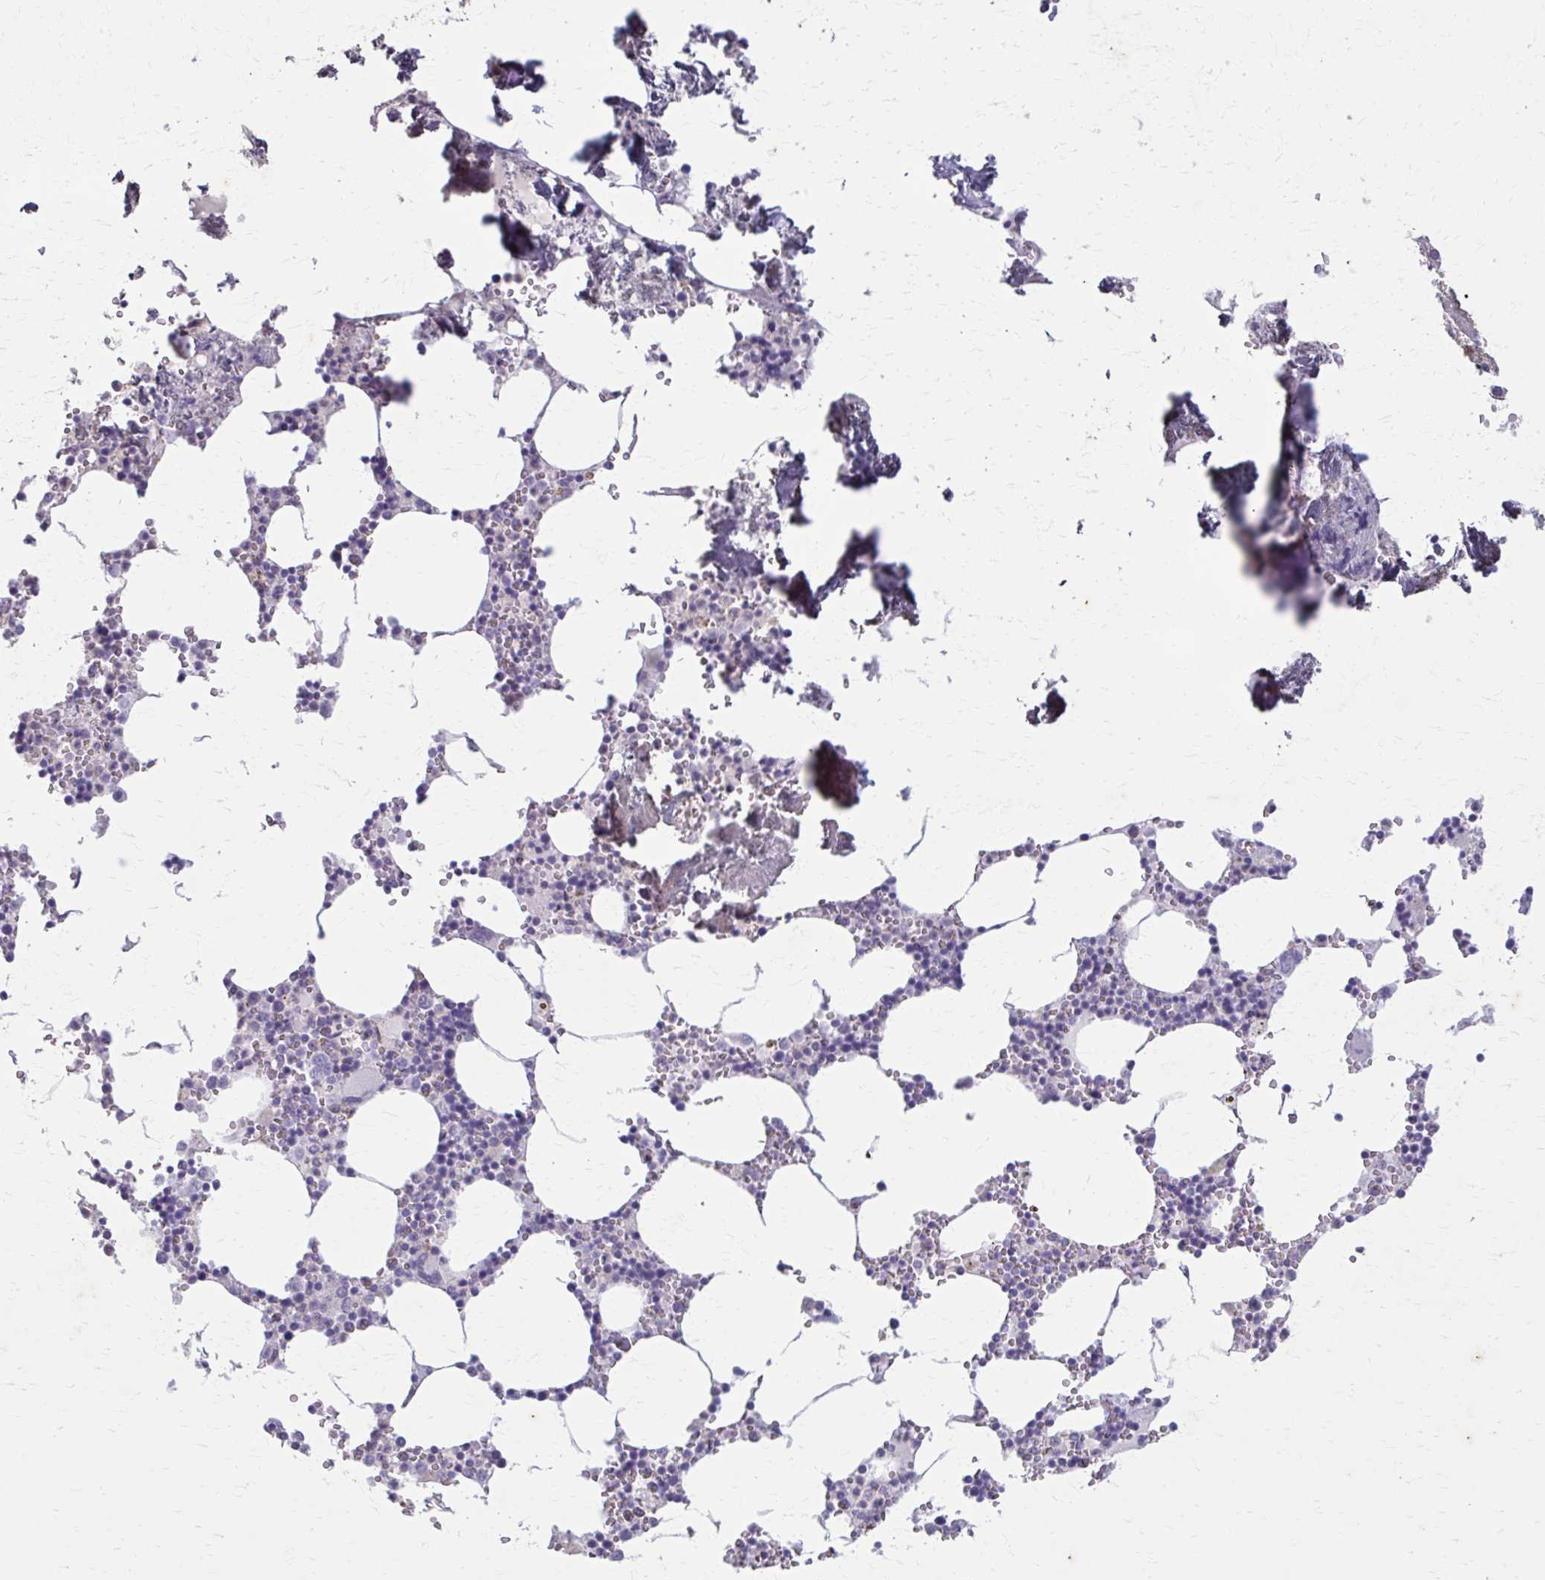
{"staining": {"intensity": "moderate", "quantity": "<25%", "location": "cytoplasmic/membranous"}, "tissue": "bone marrow", "cell_type": "Hematopoietic cells", "image_type": "normal", "snomed": [{"axis": "morphology", "description": "Normal tissue, NOS"}, {"axis": "topography", "description": "Bone marrow"}], "caption": "A brown stain labels moderate cytoplasmic/membranous expression of a protein in hematopoietic cells of benign bone marrow. The staining was performed using DAB, with brown indicating positive protein expression. Nuclei are stained blue with hematoxylin.", "gene": "CARD9", "patient": {"sex": "male", "age": 54}}